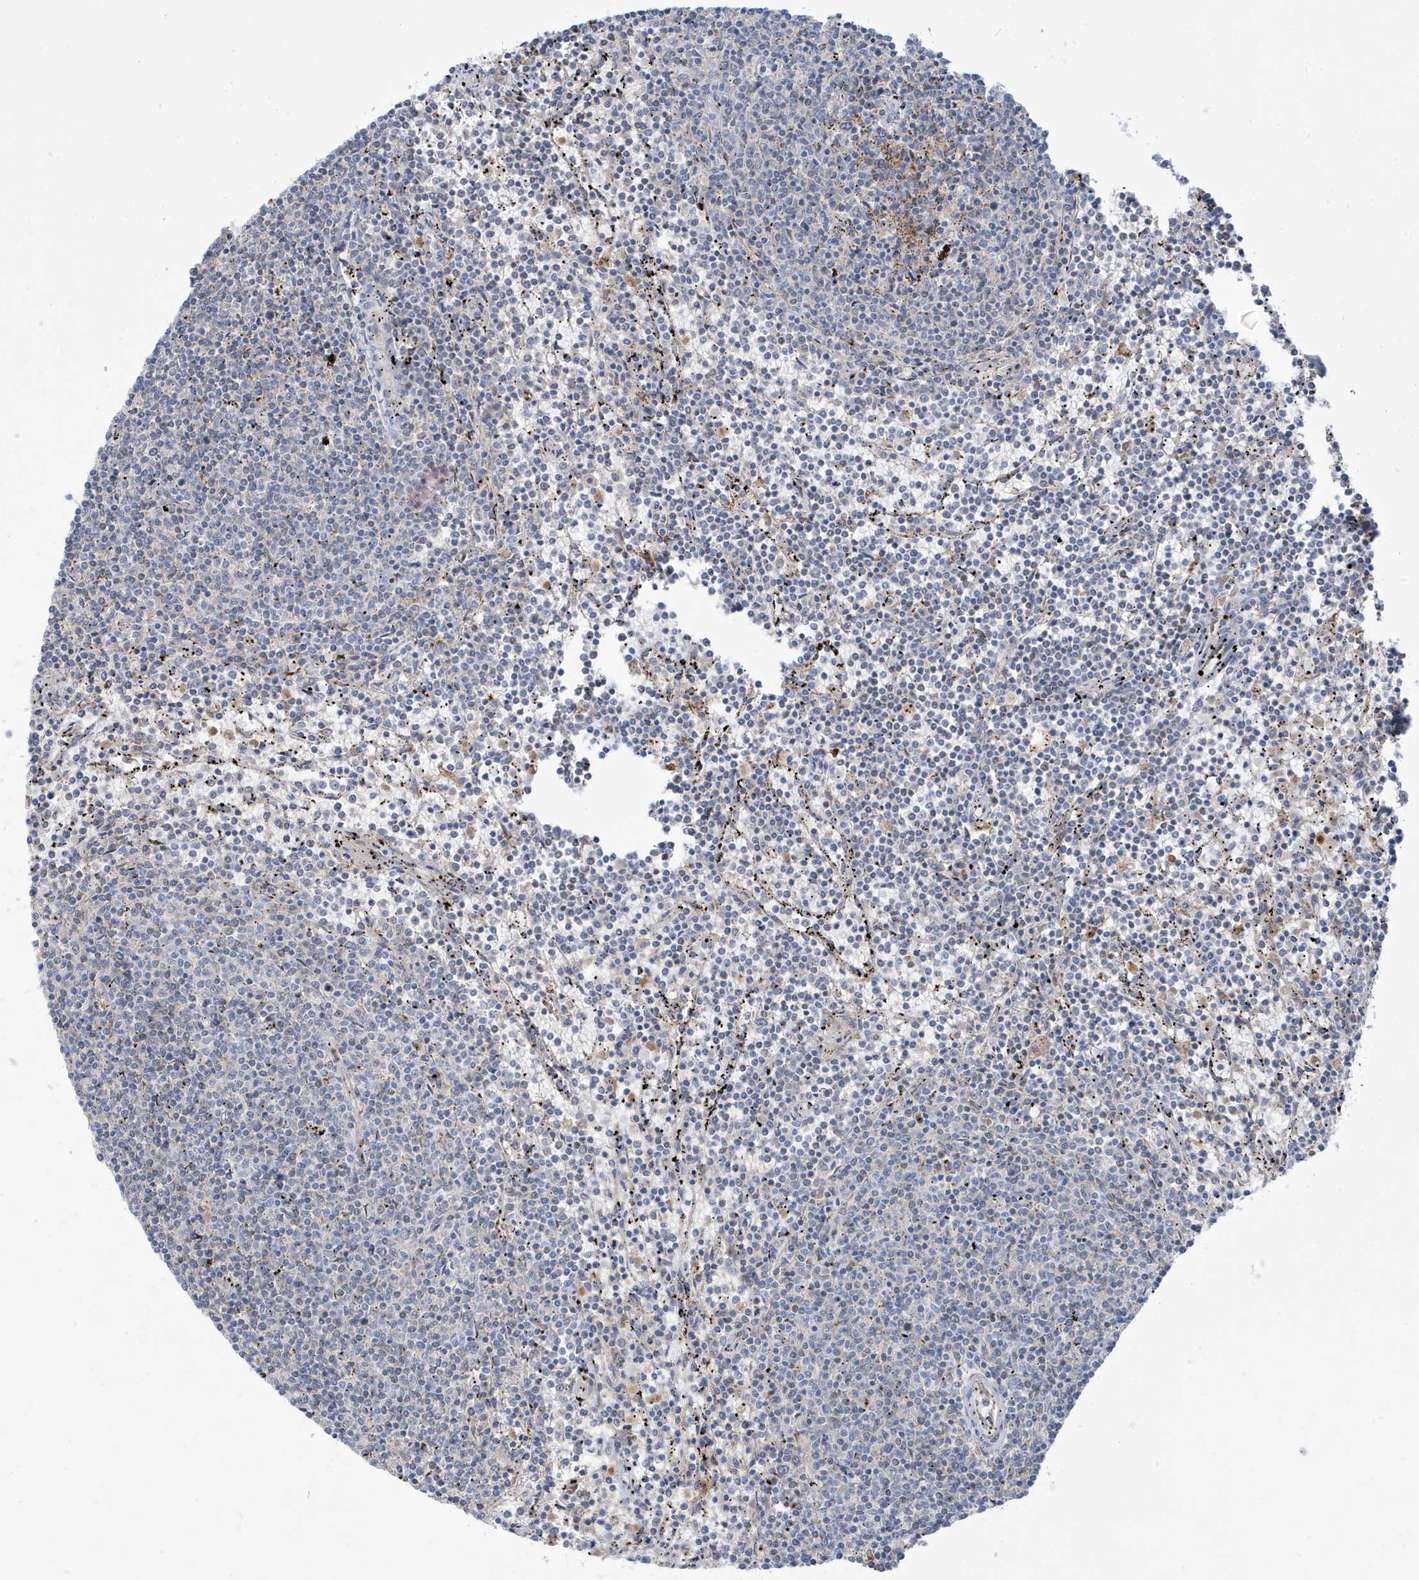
{"staining": {"intensity": "negative", "quantity": "none", "location": "none"}, "tissue": "lymphoma", "cell_type": "Tumor cells", "image_type": "cancer", "snomed": [{"axis": "morphology", "description": "Malignant lymphoma, non-Hodgkin's type, Low grade"}, {"axis": "topography", "description": "Spleen"}], "caption": "Lymphoma was stained to show a protein in brown. There is no significant staining in tumor cells.", "gene": "IFT57", "patient": {"sex": "female", "age": 50}}